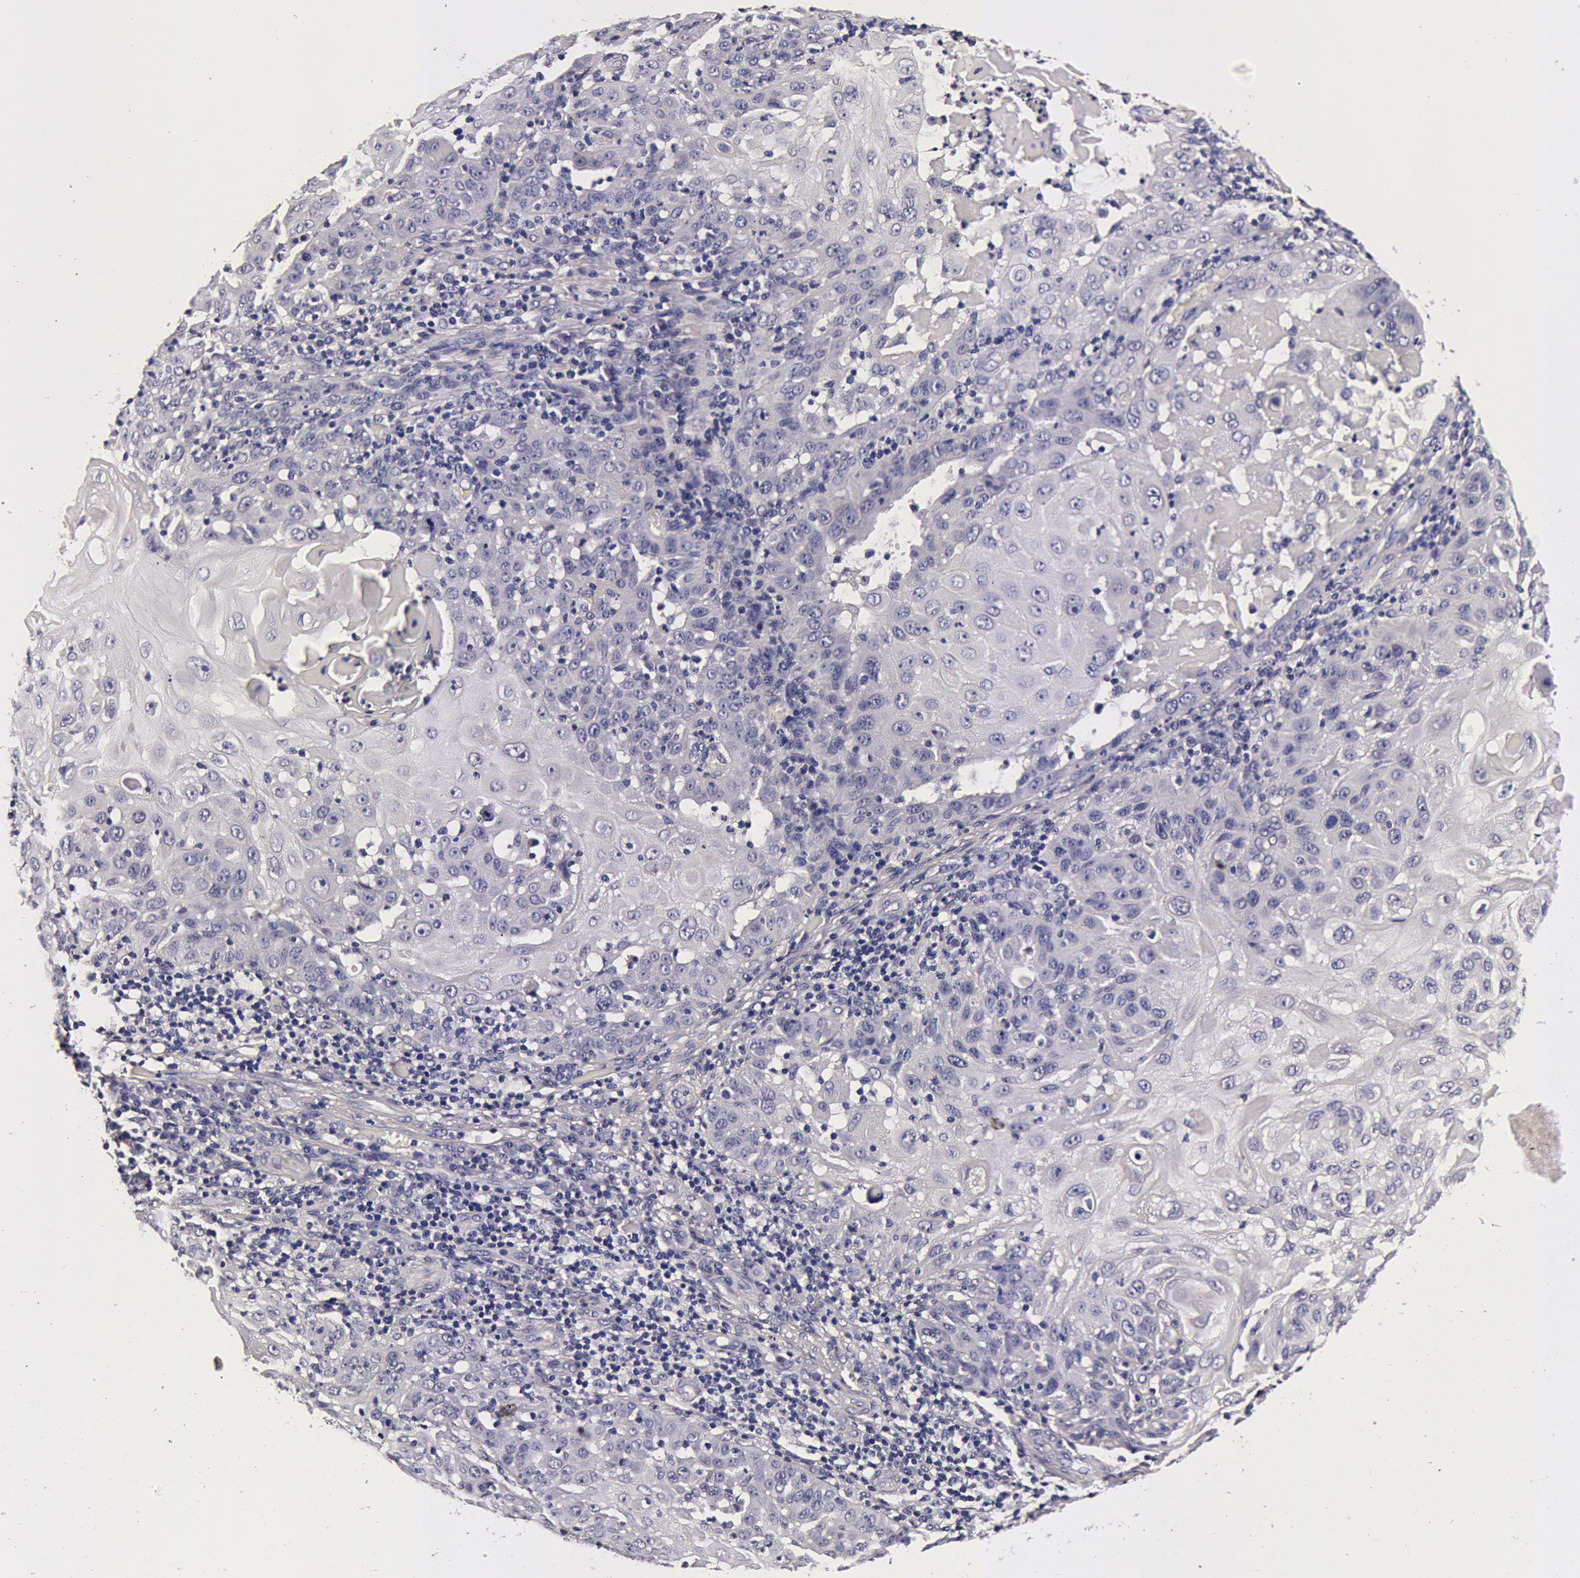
{"staining": {"intensity": "negative", "quantity": "none", "location": "none"}, "tissue": "skin cancer", "cell_type": "Tumor cells", "image_type": "cancer", "snomed": [{"axis": "morphology", "description": "Squamous cell carcinoma, NOS"}, {"axis": "topography", "description": "Skin"}], "caption": "IHC of skin squamous cell carcinoma demonstrates no positivity in tumor cells. The staining was performed using DAB to visualize the protein expression in brown, while the nuclei were stained in blue with hematoxylin (Magnification: 20x).", "gene": "CCDC22", "patient": {"sex": "female", "age": 89}}